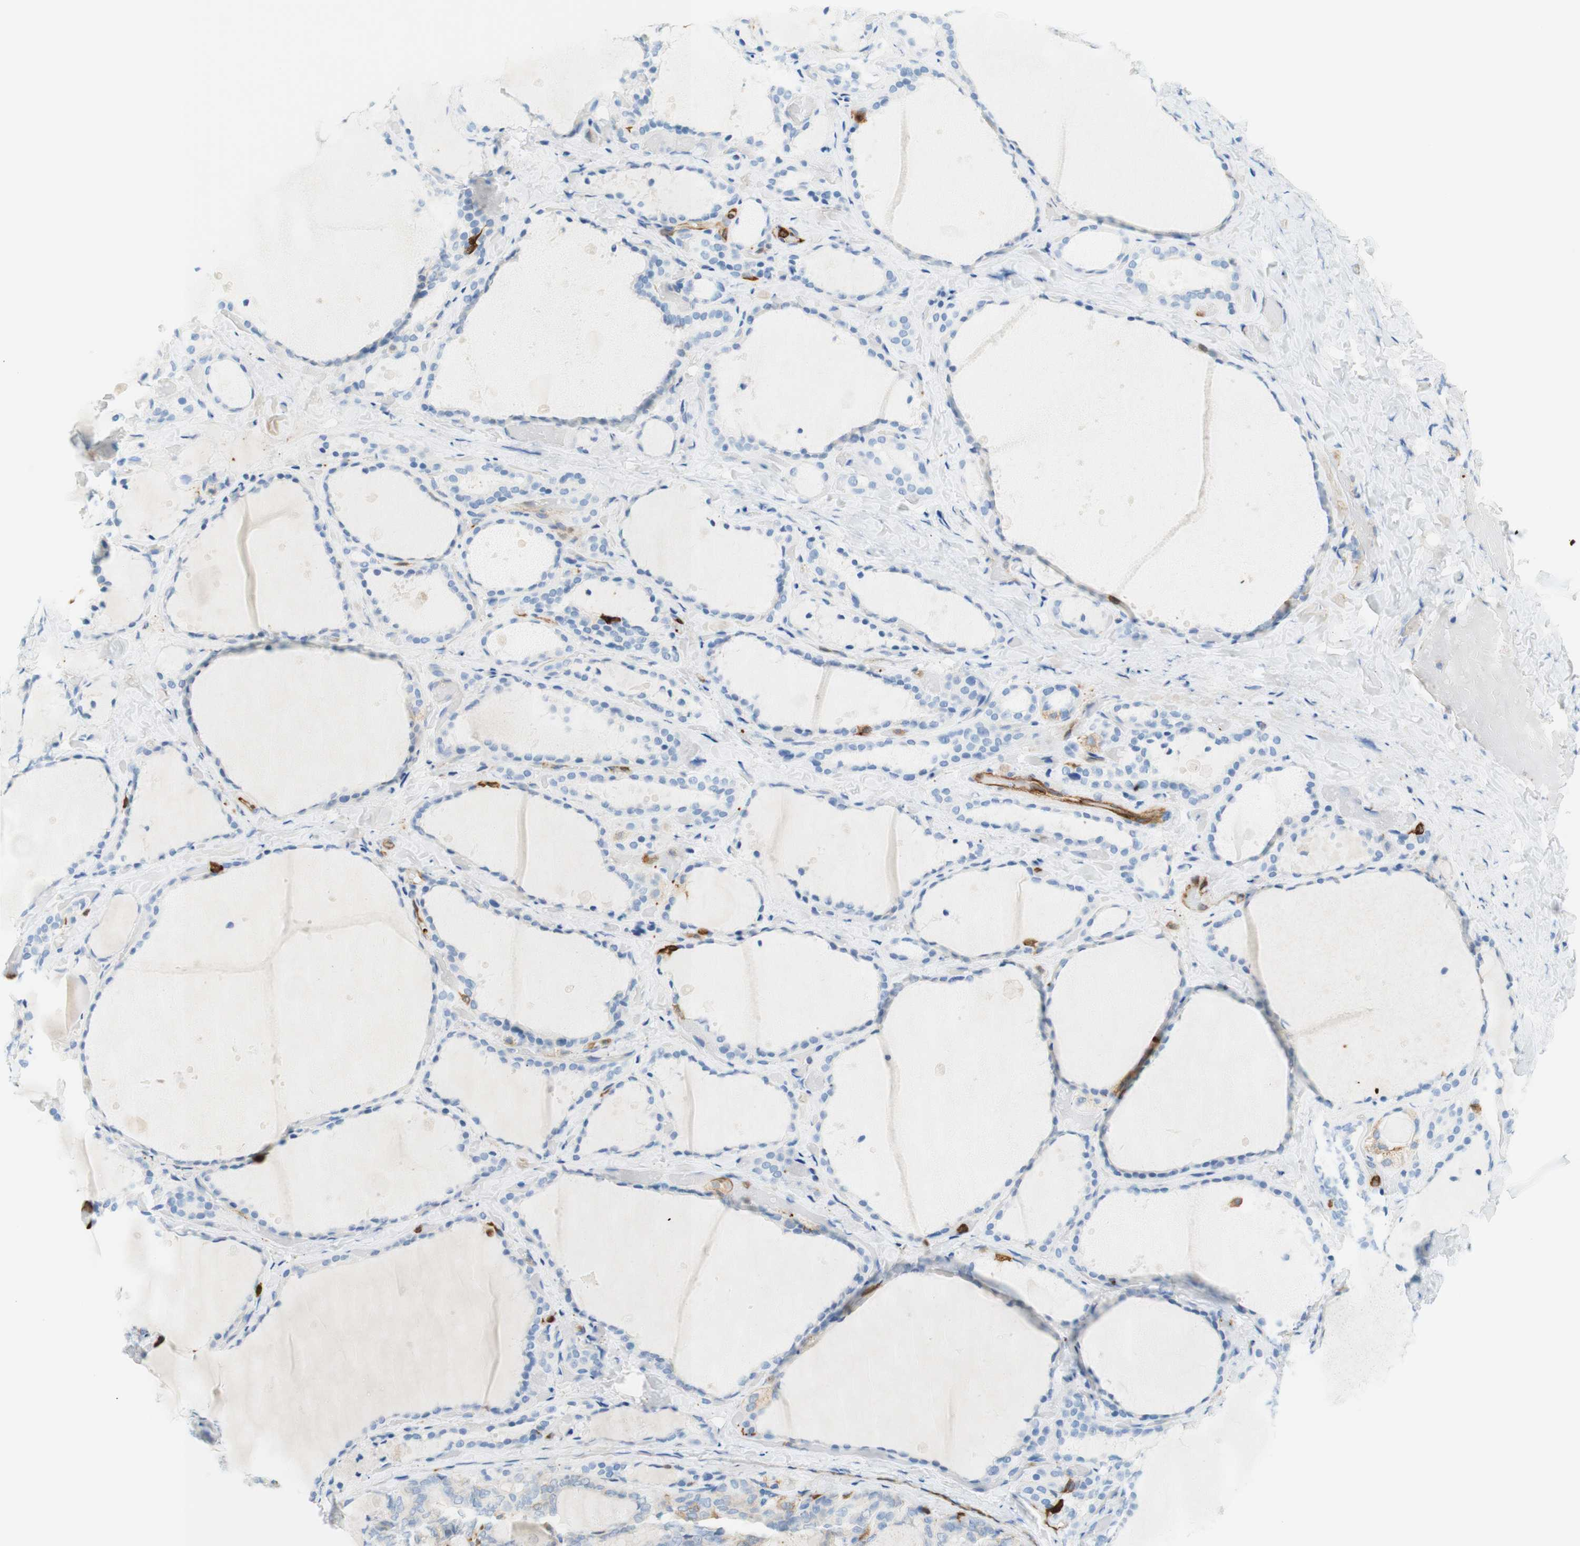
{"staining": {"intensity": "negative", "quantity": "none", "location": "none"}, "tissue": "thyroid gland", "cell_type": "Glandular cells", "image_type": "normal", "snomed": [{"axis": "morphology", "description": "Normal tissue, NOS"}, {"axis": "topography", "description": "Thyroid gland"}], "caption": "A micrograph of human thyroid gland is negative for staining in glandular cells. (DAB IHC with hematoxylin counter stain).", "gene": "STMN1", "patient": {"sex": "female", "age": 44}}